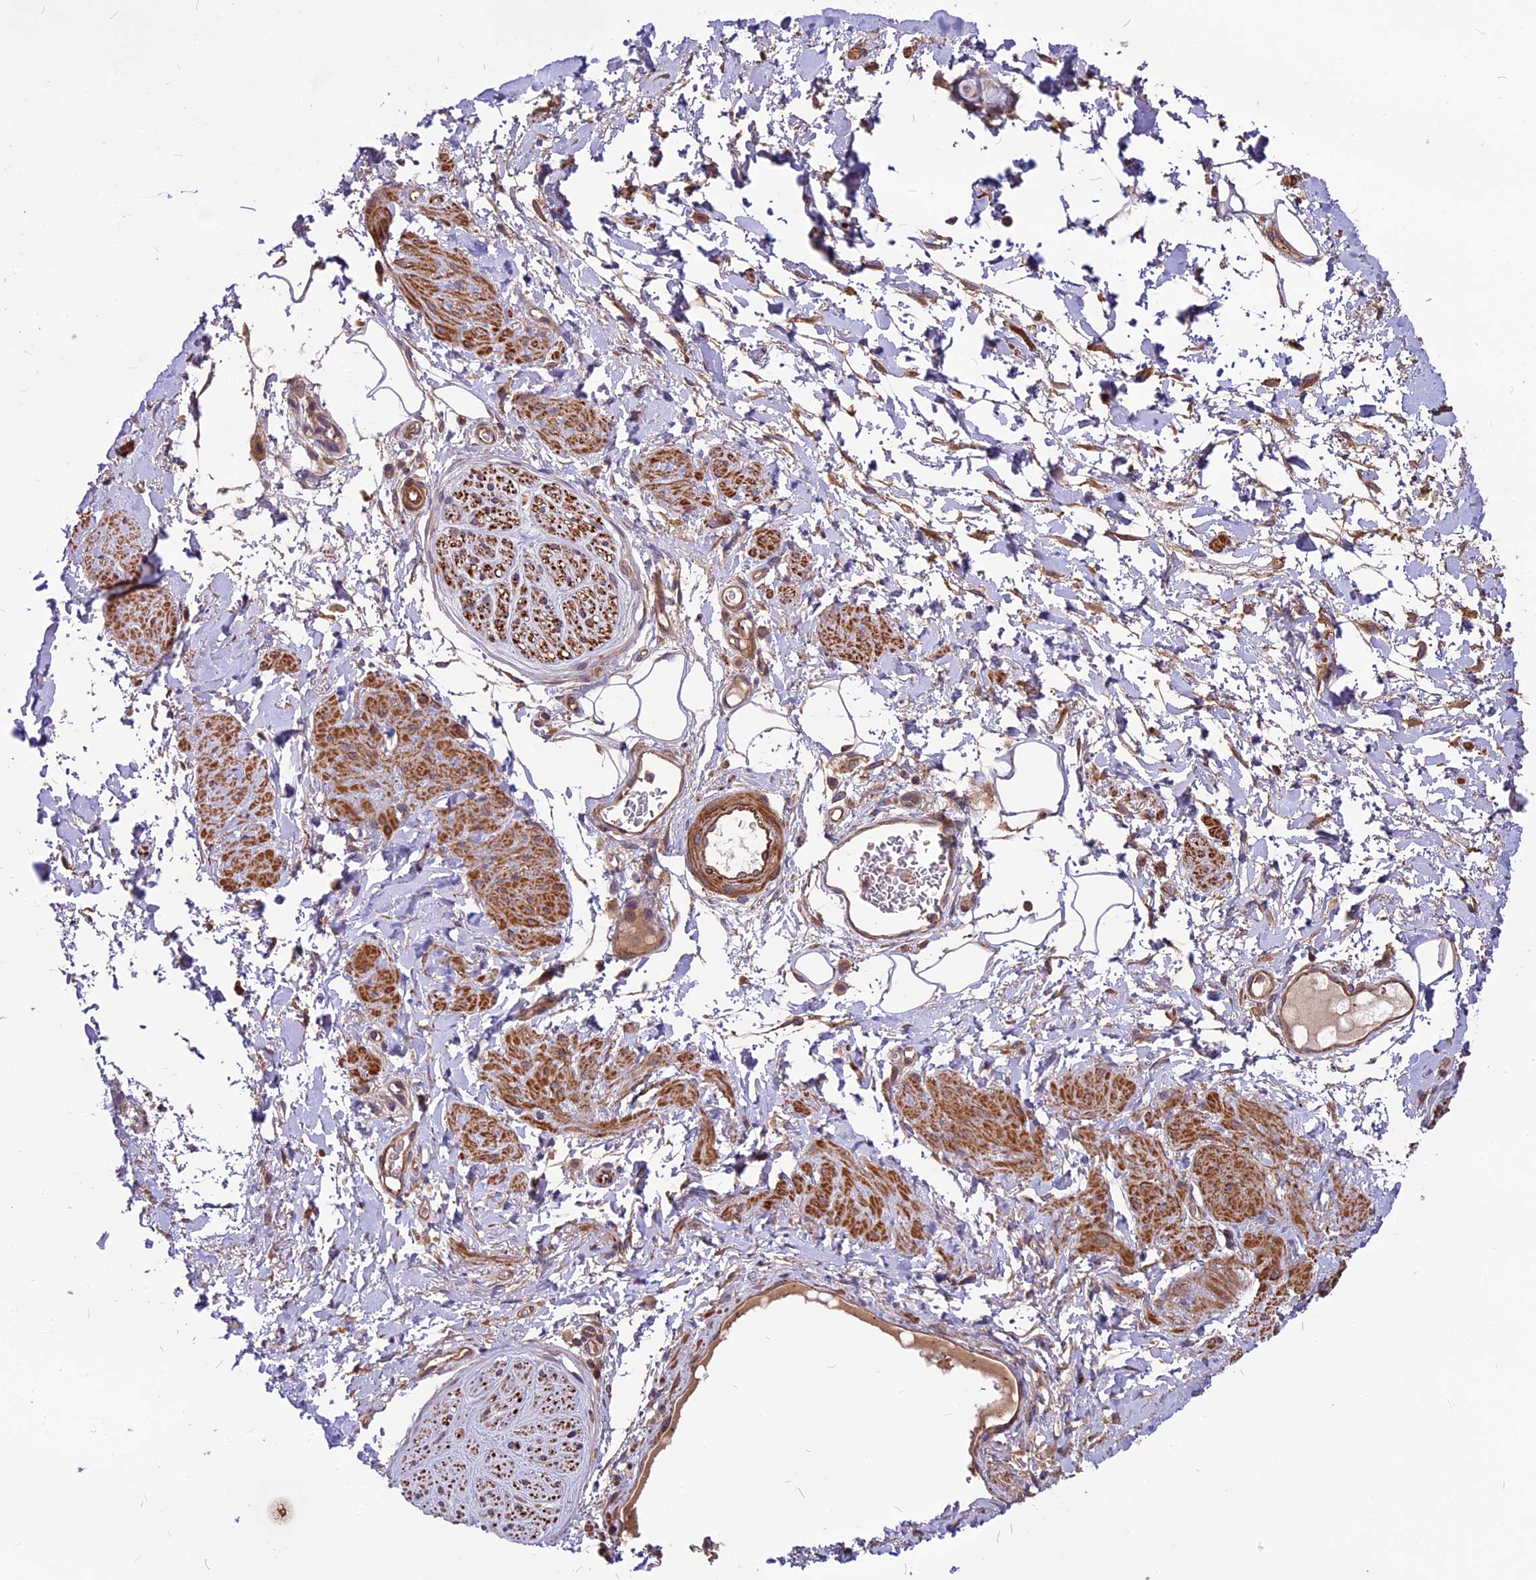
{"staining": {"intensity": "weak", "quantity": ">75%", "location": "cytoplasmic/membranous"}, "tissue": "adipose tissue", "cell_type": "Adipocytes", "image_type": "normal", "snomed": [{"axis": "morphology", "description": "Normal tissue, NOS"}, {"axis": "morphology", "description": "Adenocarcinoma, NOS"}, {"axis": "topography", "description": "Rectum"}, {"axis": "topography", "description": "Vagina"}, {"axis": "topography", "description": "Peripheral nerve tissue"}], "caption": "Immunohistochemical staining of unremarkable human adipose tissue exhibits low levels of weak cytoplasmic/membranous expression in approximately >75% of adipocytes.", "gene": "ANO3", "patient": {"sex": "female", "age": 71}}